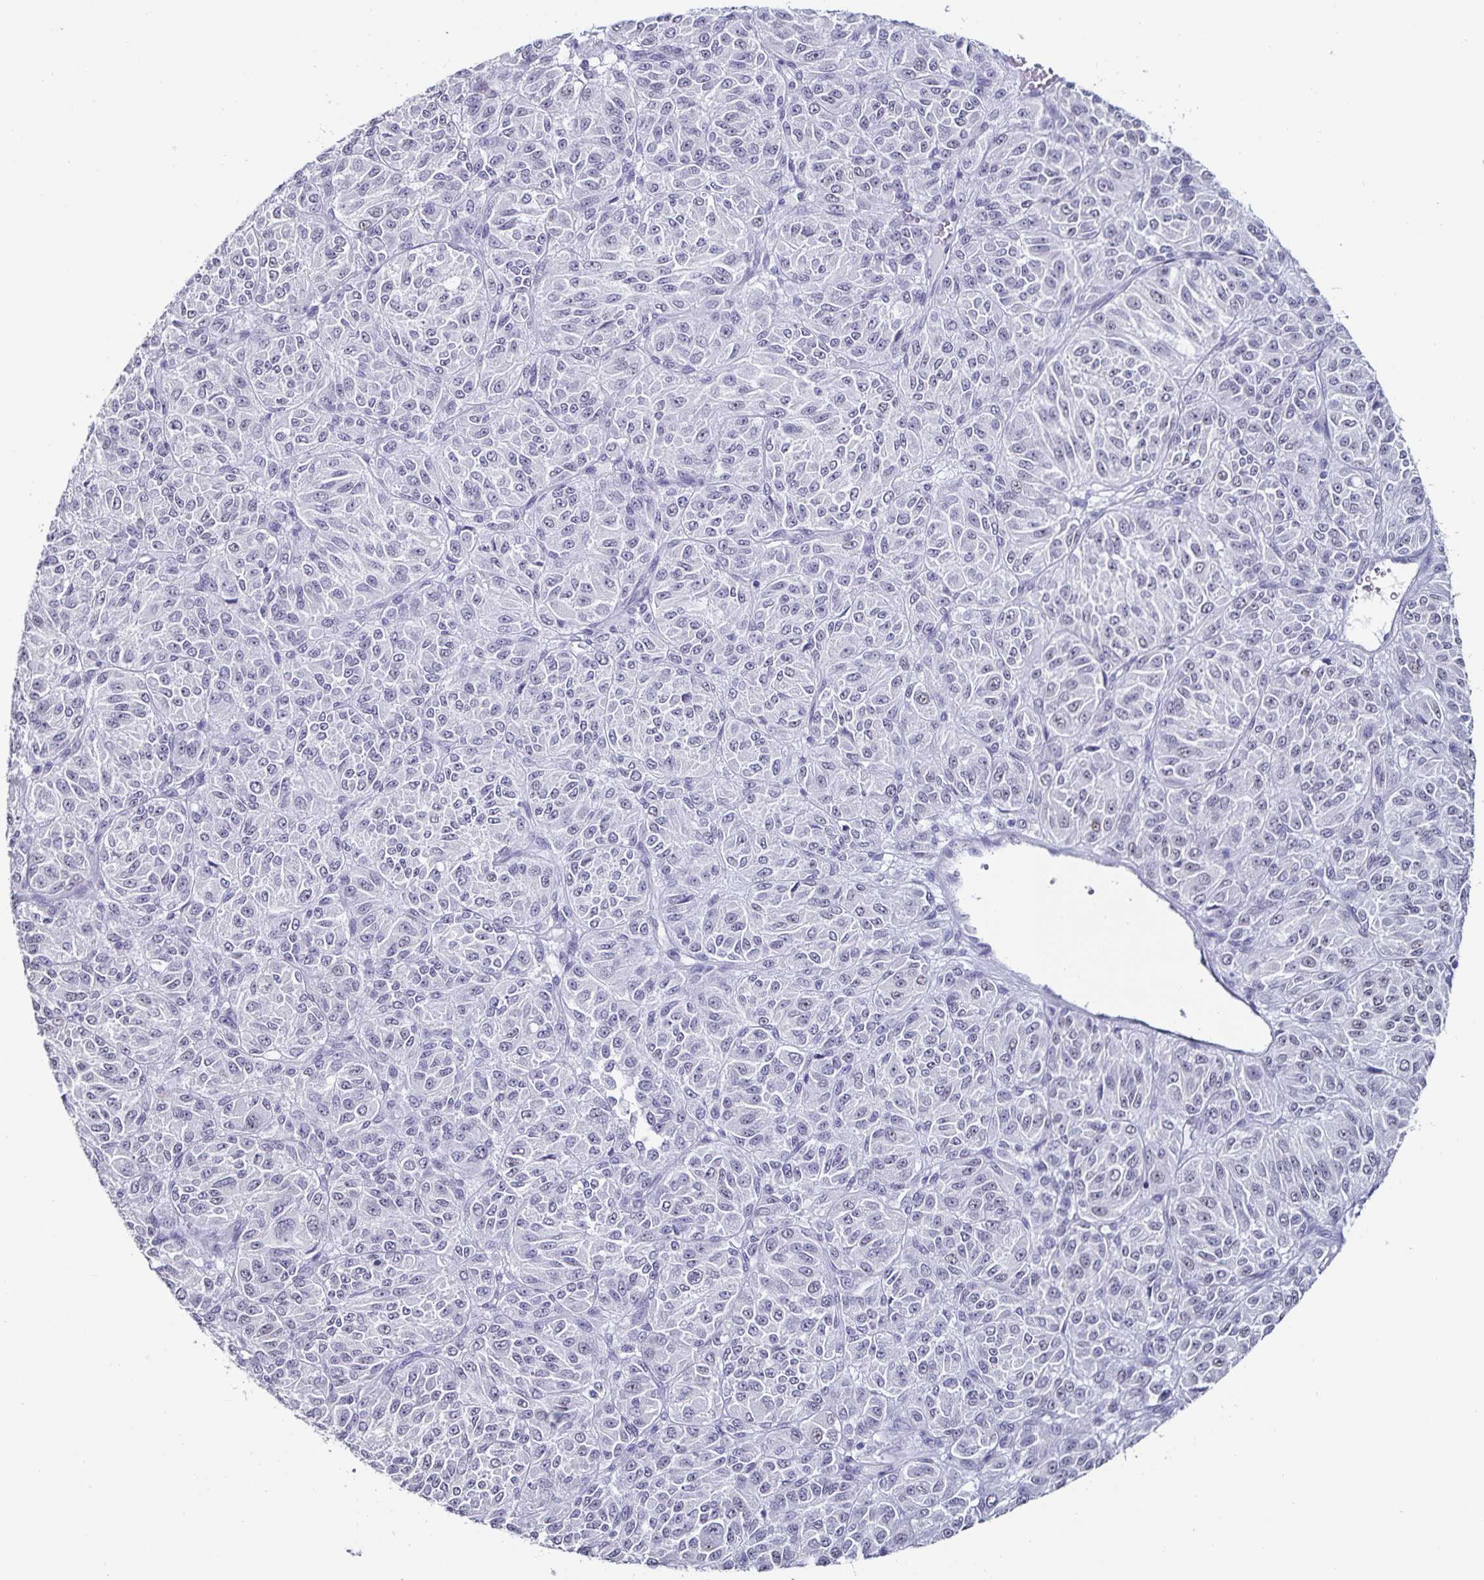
{"staining": {"intensity": "negative", "quantity": "none", "location": "none"}, "tissue": "melanoma", "cell_type": "Tumor cells", "image_type": "cancer", "snomed": [{"axis": "morphology", "description": "Malignant melanoma, Metastatic site"}, {"axis": "topography", "description": "Brain"}], "caption": "High power microscopy image of an immunohistochemistry (IHC) photomicrograph of melanoma, revealing no significant staining in tumor cells.", "gene": "DDX39B", "patient": {"sex": "female", "age": 56}}